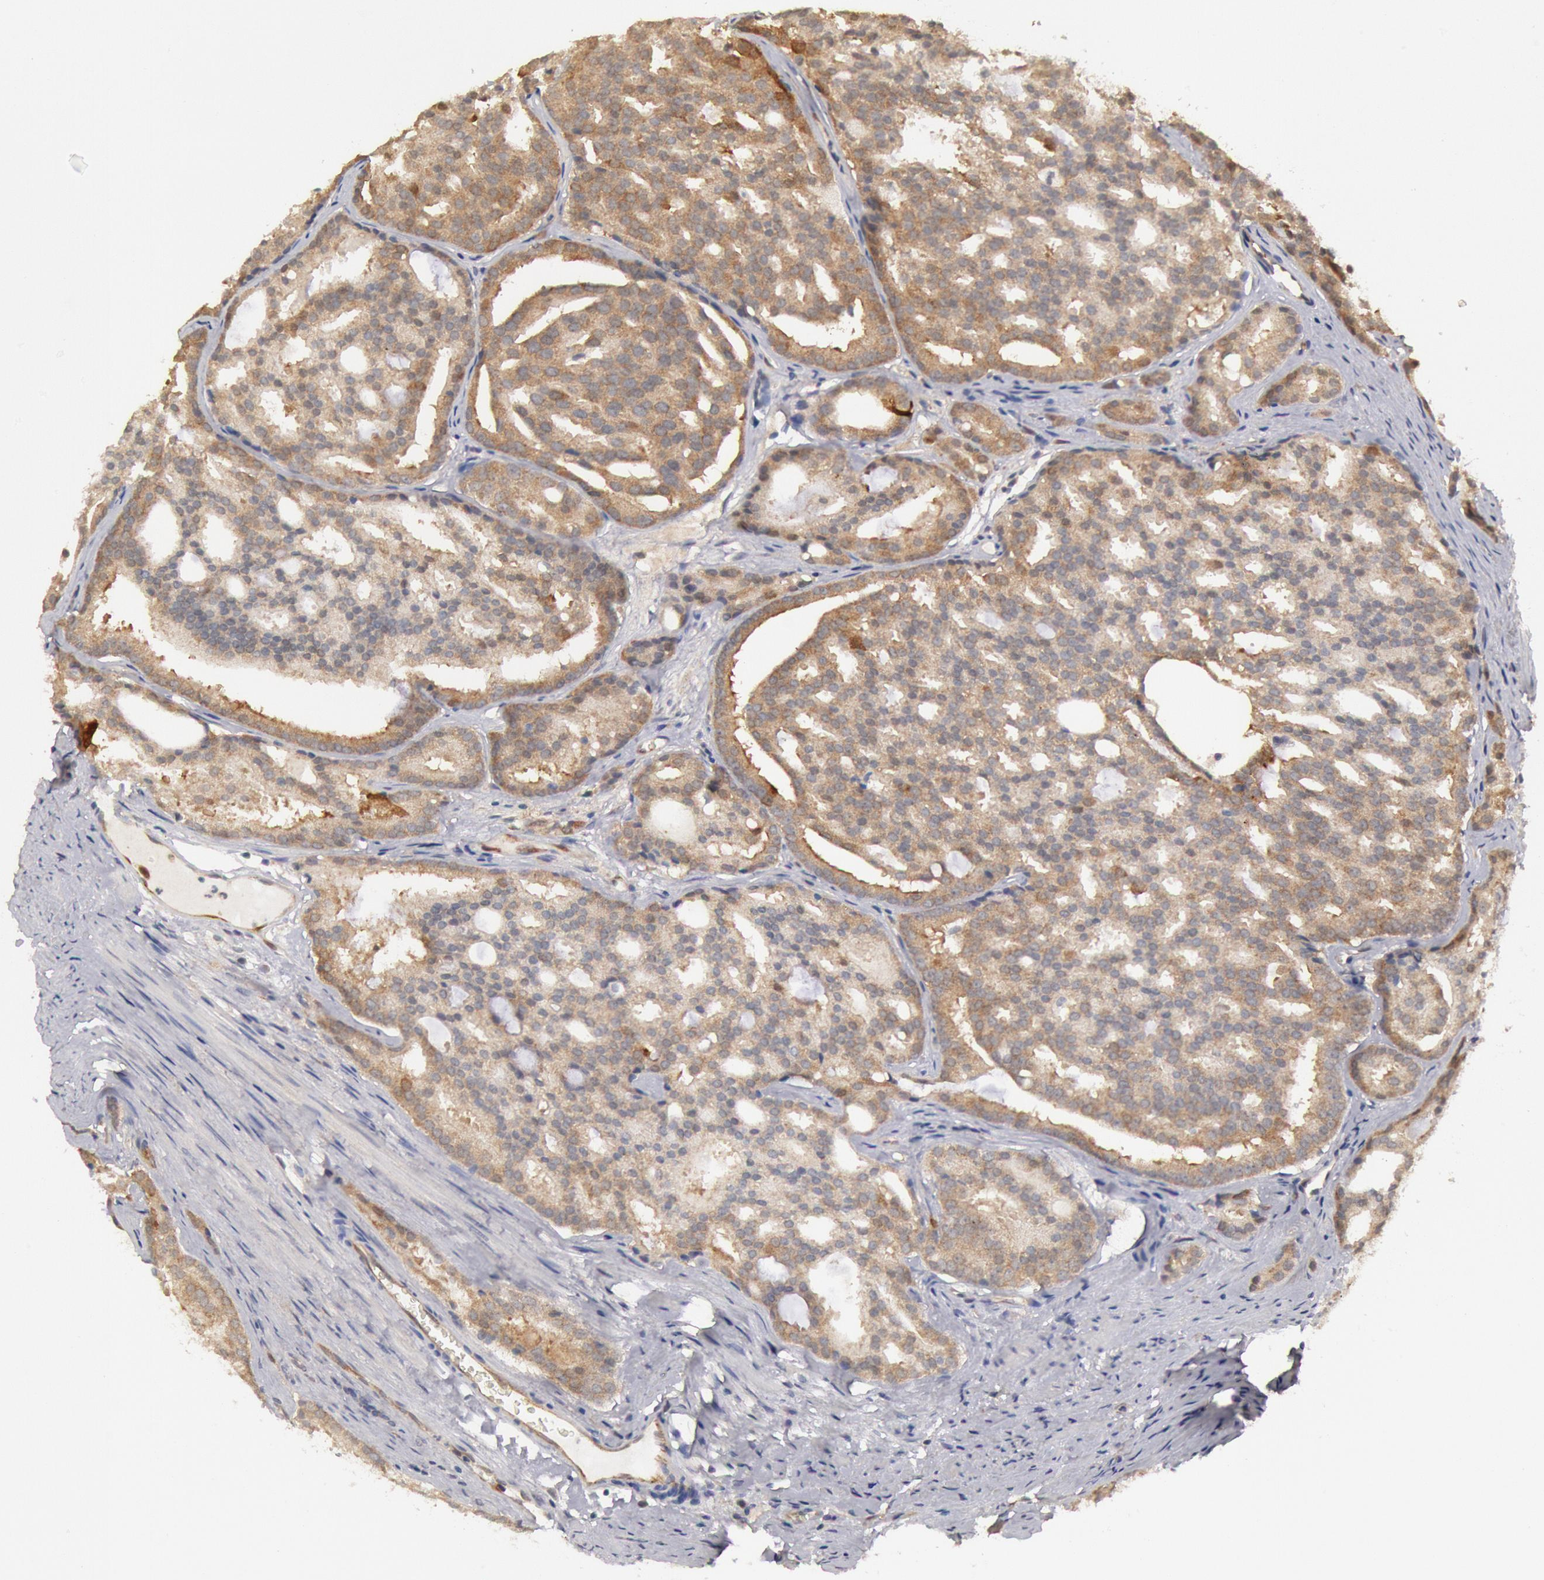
{"staining": {"intensity": "moderate", "quantity": "25%-75%", "location": "cytoplasmic/membranous"}, "tissue": "prostate cancer", "cell_type": "Tumor cells", "image_type": "cancer", "snomed": [{"axis": "morphology", "description": "Adenocarcinoma, High grade"}, {"axis": "topography", "description": "Prostate"}], "caption": "Immunohistochemical staining of human prostate cancer (high-grade adenocarcinoma) displays medium levels of moderate cytoplasmic/membranous protein expression in approximately 25%-75% of tumor cells.", "gene": "DNAJA1", "patient": {"sex": "male", "age": 64}}